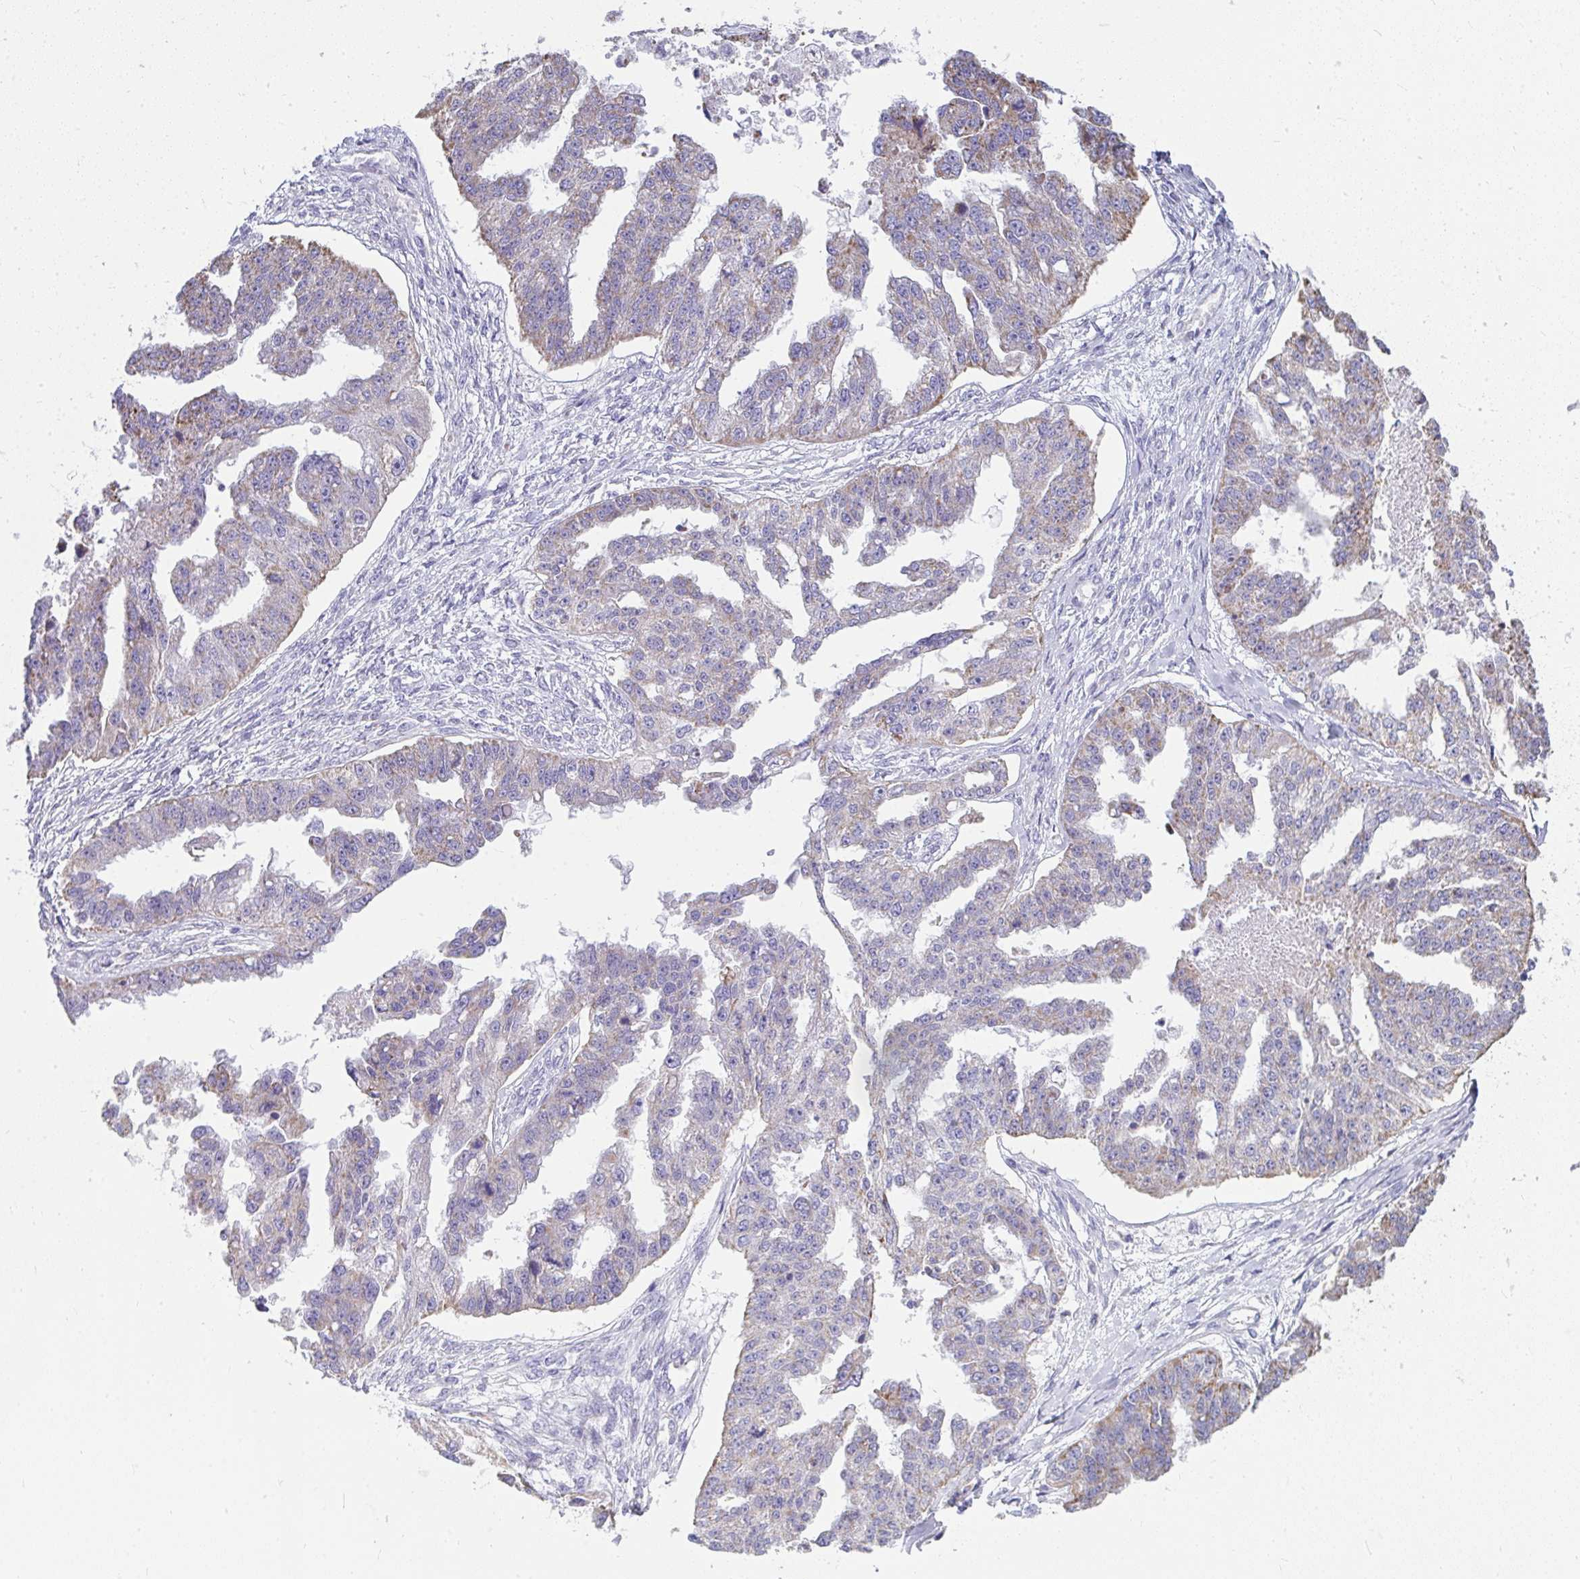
{"staining": {"intensity": "weak", "quantity": "<25%", "location": "cytoplasmic/membranous"}, "tissue": "ovarian cancer", "cell_type": "Tumor cells", "image_type": "cancer", "snomed": [{"axis": "morphology", "description": "Cystadenocarcinoma, serous, NOS"}, {"axis": "topography", "description": "Ovary"}], "caption": "The image reveals no staining of tumor cells in ovarian cancer (serous cystadenocarcinoma).", "gene": "SLC6A1", "patient": {"sex": "female", "age": 58}}